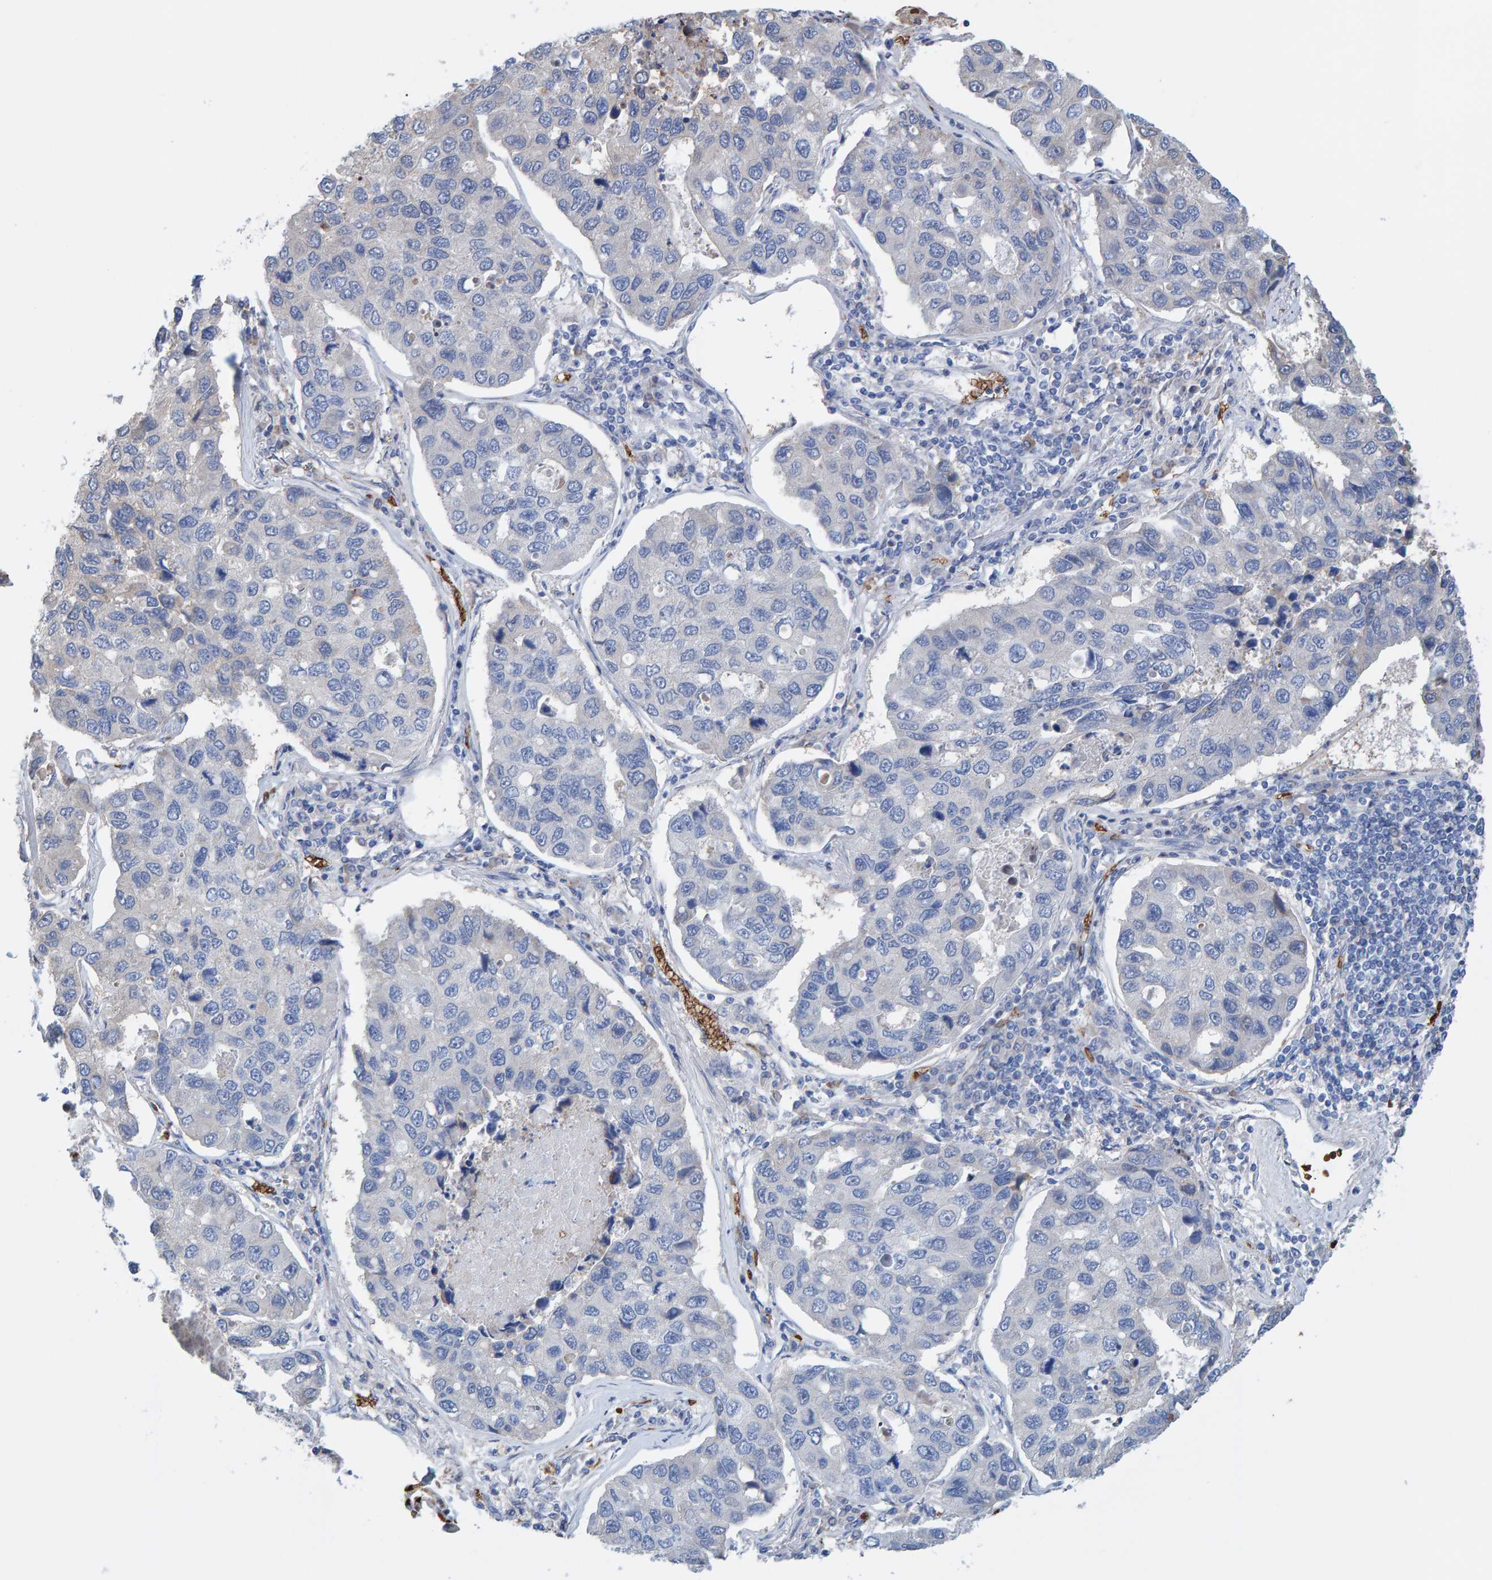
{"staining": {"intensity": "negative", "quantity": "none", "location": "none"}, "tissue": "lung cancer", "cell_type": "Tumor cells", "image_type": "cancer", "snomed": [{"axis": "morphology", "description": "Adenocarcinoma, NOS"}, {"axis": "topography", "description": "Lung"}], "caption": "This is a histopathology image of IHC staining of lung cancer, which shows no expression in tumor cells.", "gene": "VPS9D1", "patient": {"sex": "male", "age": 64}}